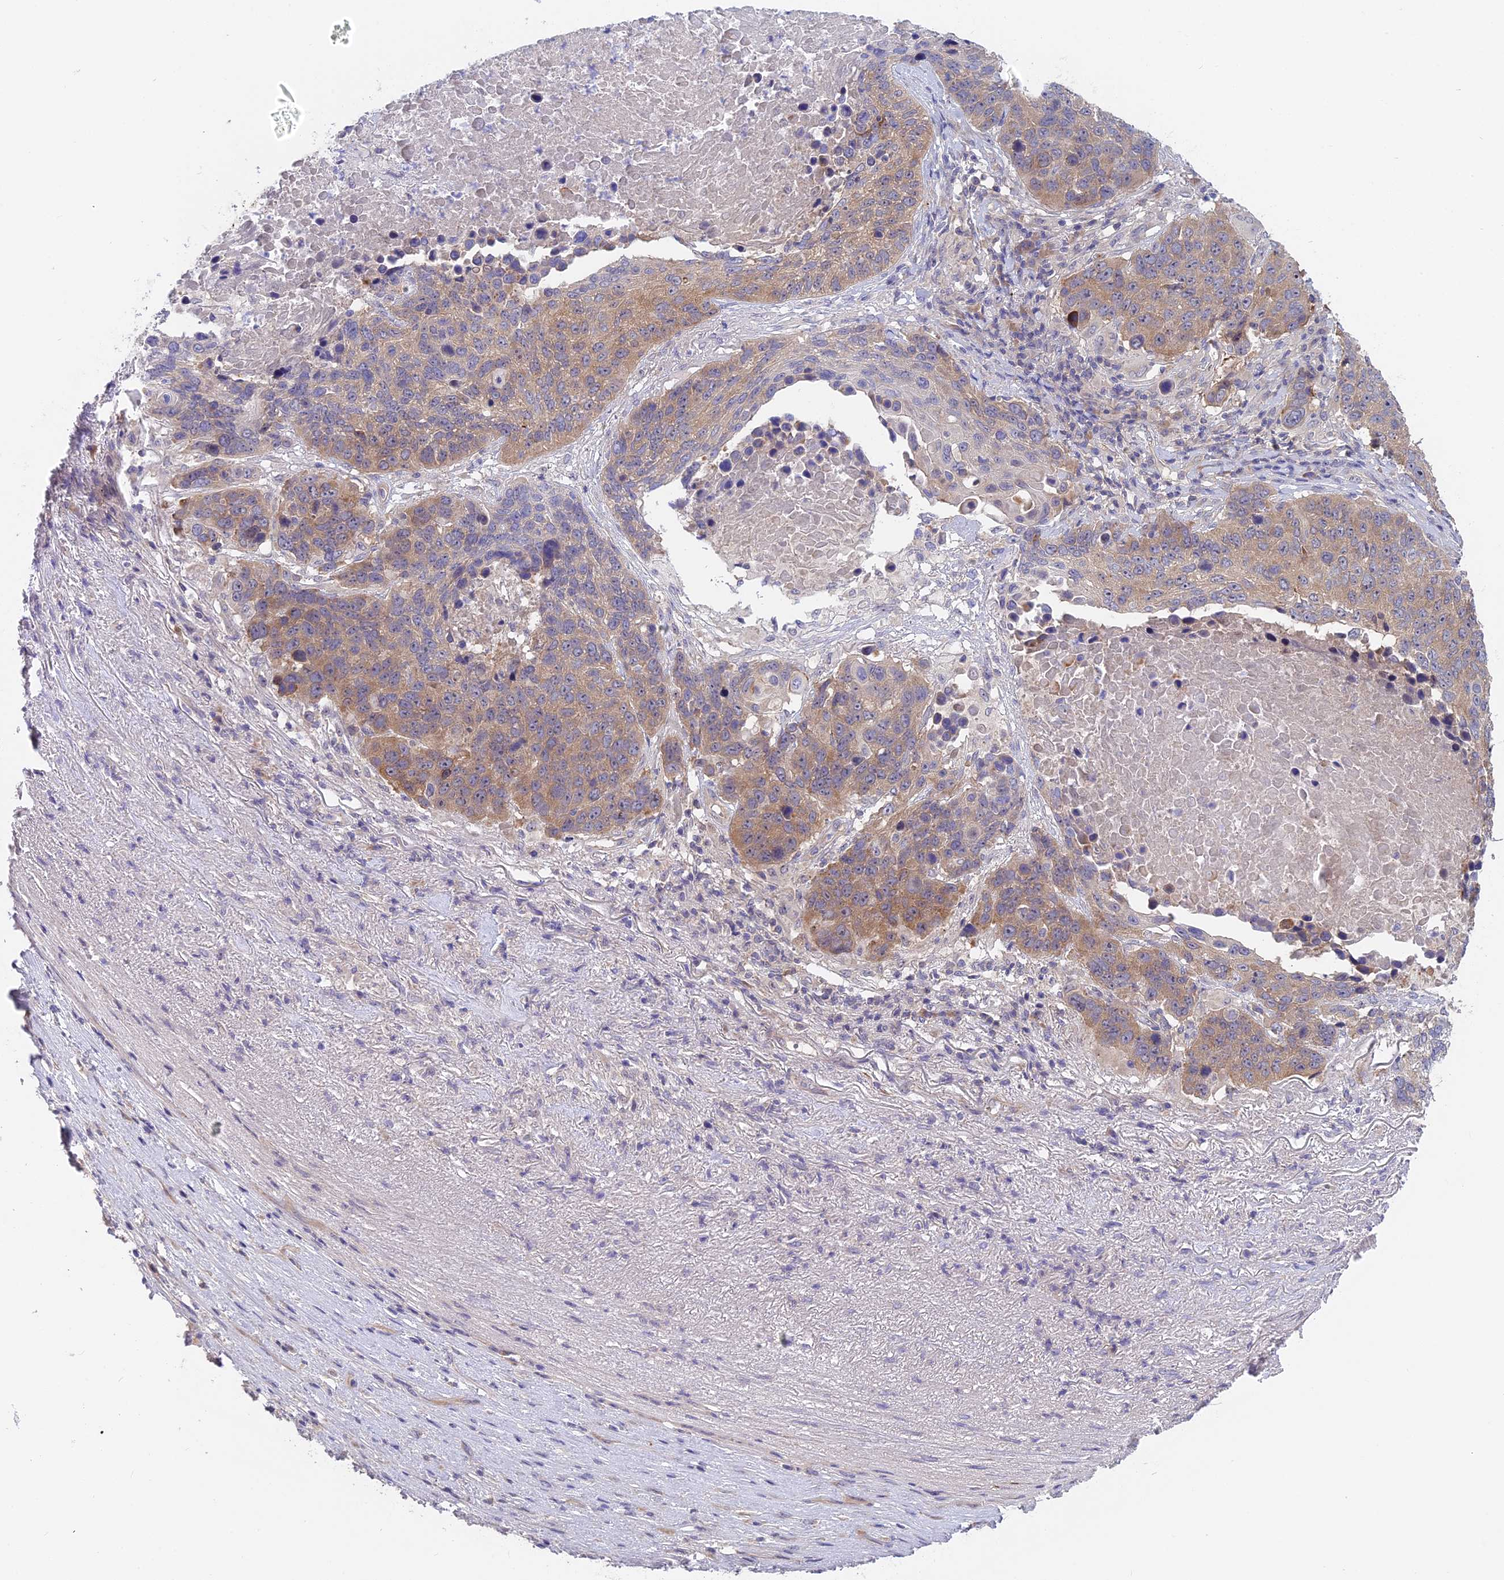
{"staining": {"intensity": "weak", "quantity": "25%-75%", "location": "cytoplasmic/membranous"}, "tissue": "lung cancer", "cell_type": "Tumor cells", "image_type": "cancer", "snomed": [{"axis": "morphology", "description": "Normal tissue, NOS"}, {"axis": "morphology", "description": "Squamous cell carcinoma, NOS"}, {"axis": "topography", "description": "Lymph node"}, {"axis": "topography", "description": "Lung"}], "caption": "An immunohistochemistry (IHC) photomicrograph of neoplastic tissue is shown. Protein staining in brown highlights weak cytoplasmic/membranous positivity in lung cancer (squamous cell carcinoma) within tumor cells.", "gene": "TENT4B", "patient": {"sex": "male", "age": 66}}